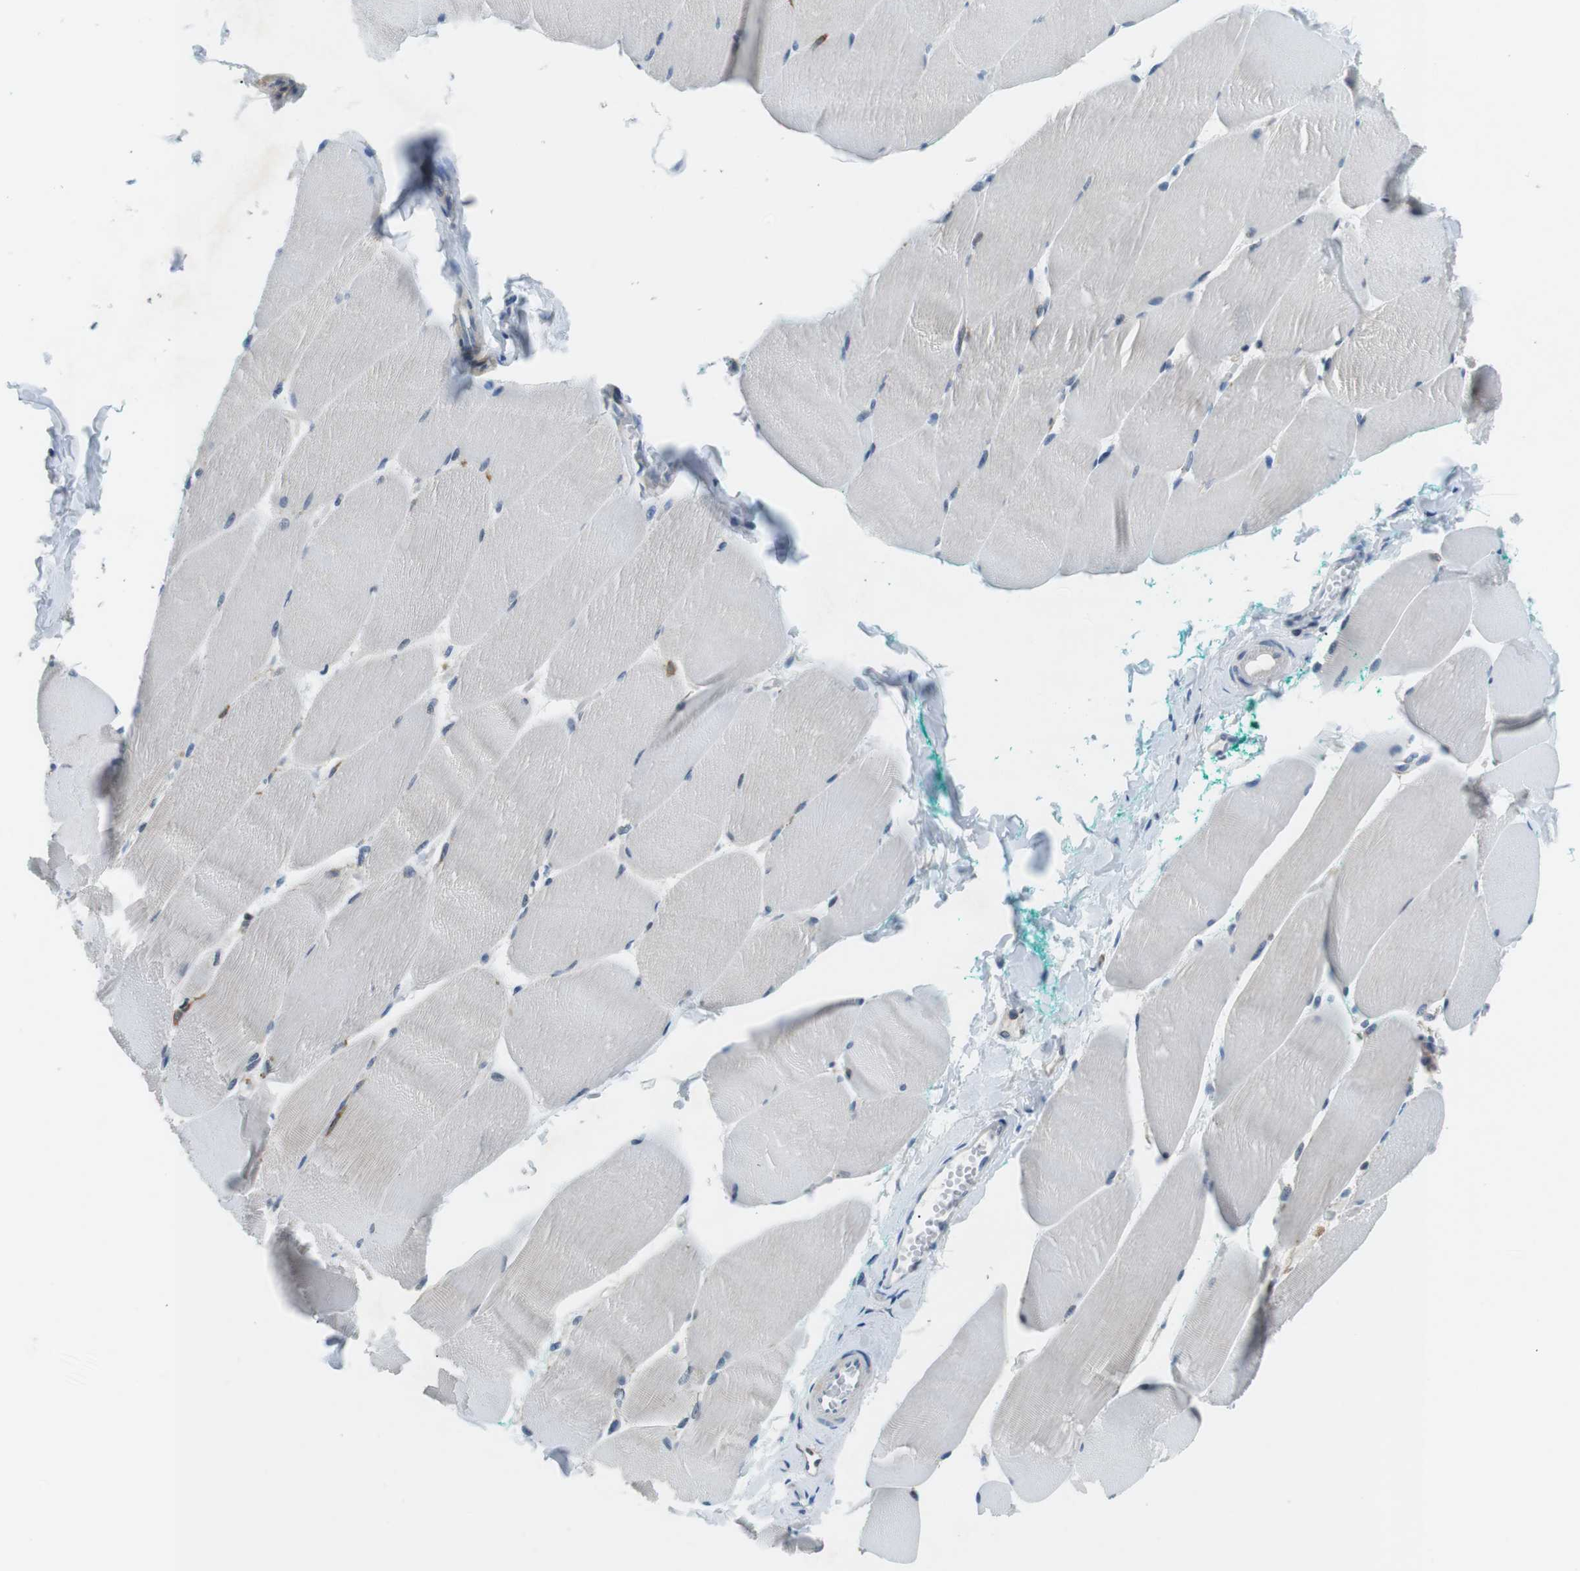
{"staining": {"intensity": "negative", "quantity": "none", "location": "none"}, "tissue": "skeletal muscle", "cell_type": "Myocytes", "image_type": "normal", "snomed": [{"axis": "morphology", "description": "Normal tissue, NOS"}, {"axis": "morphology", "description": "Squamous cell carcinoma, NOS"}, {"axis": "topography", "description": "Skeletal muscle"}], "caption": "The immunohistochemistry micrograph has no significant staining in myocytes of skeletal muscle.", "gene": "PHLDA1", "patient": {"sex": "male", "age": 51}}